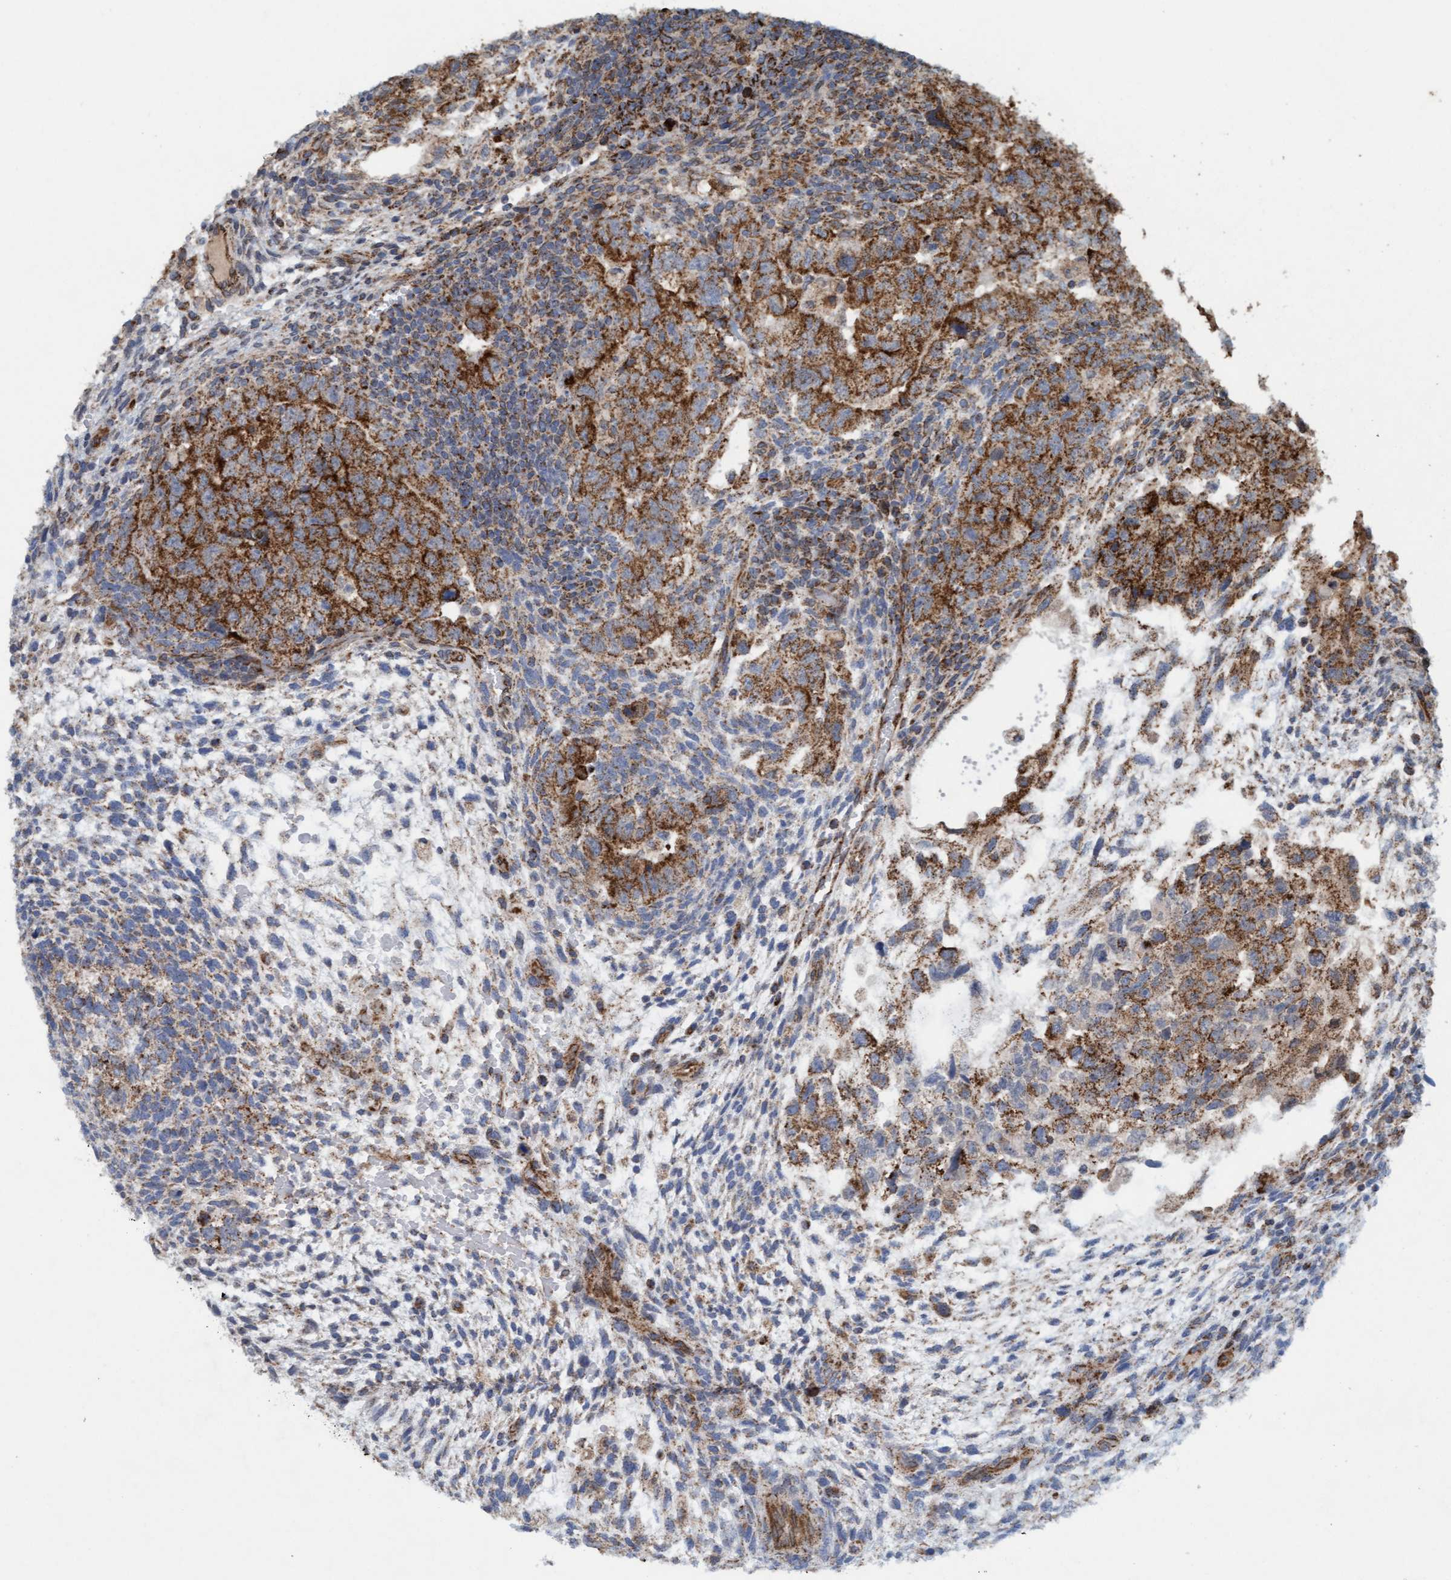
{"staining": {"intensity": "moderate", "quantity": ">75%", "location": "cytoplasmic/membranous"}, "tissue": "testis cancer", "cell_type": "Tumor cells", "image_type": "cancer", "snomed": [{"axis": "morphology", "description": "Carcinoma, Embryonal, NOS"}, {"axis": "topography", "description": "Testis"}], "caption": "A histopathology image showing moderate cytoplasmic/membranous expression in about >75% of tumor cells in embryonal carcinoma (testis), as visualized by brown immunohistochemical staining.", "gene": "MRPS23", "patient": {"sex": "male", "age": 36}}